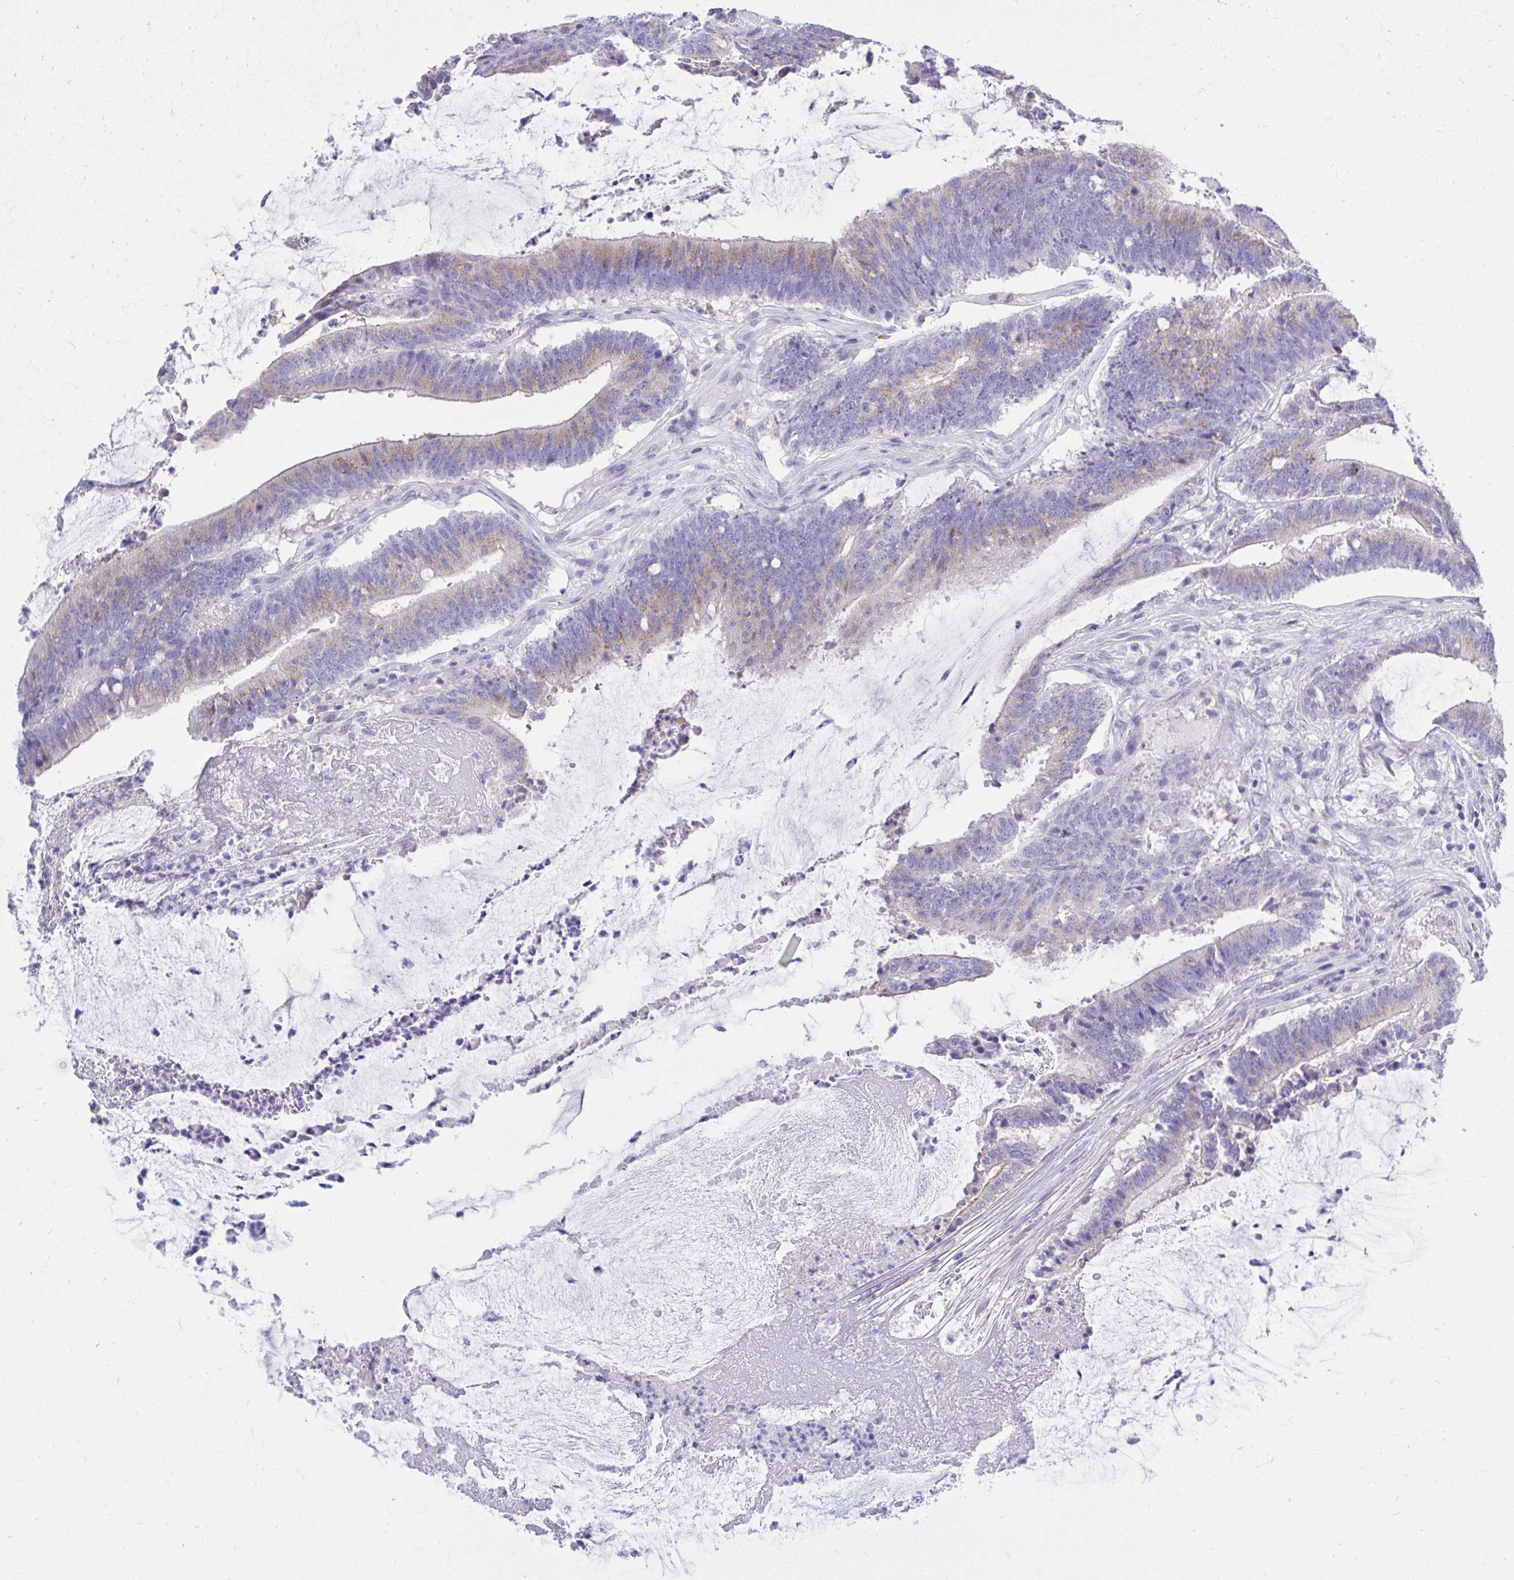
{"staining": {"intensity": "weak", "quantity": "25%-75%", "location": "cytoplasmic/membranous"}, "tissue": "colorectal cancer", "cell_type": "Tumor cells", "image_type": "cancer", "snomed": [{"axis": "morphology", "description": "Adenocarcinoma, NOS"}, {"axis": "topography", "description": "Colon"}], "caption": "Brown immunohistochemical staining in human colorectal cancer (adenocarcinoma) demonstrates weak cytoplasmic/membranous staining in about 25%-75% of tumor cells.", "gene": "PSD", "patient": {"sex": "female", "age": 43}}